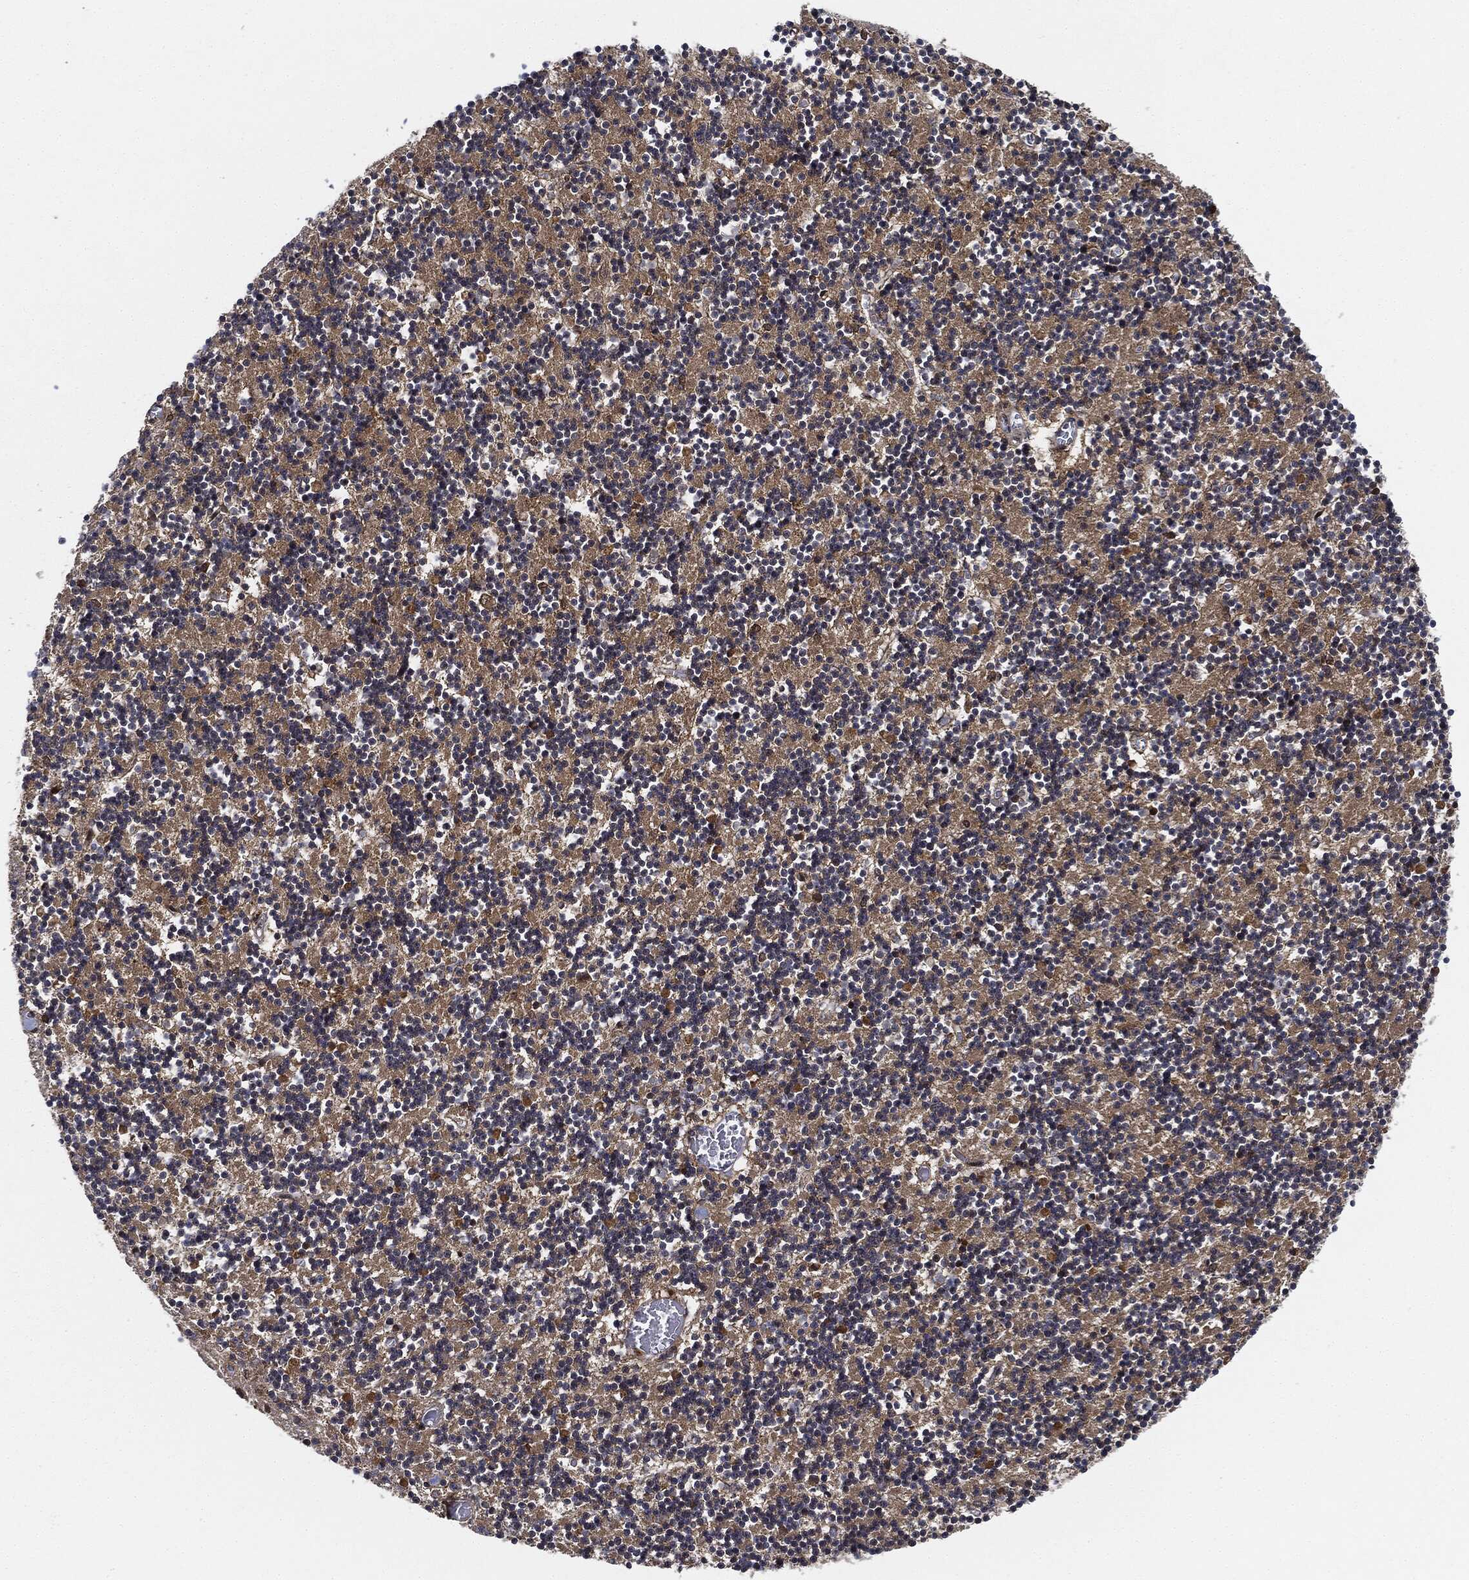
{"staining": {"intensity": "negative", "quantity": "none", "location": "none"}, "tissue": "cerebellum", "cell_type": "Cells in granular layer", "image_type": "normal", "snomed": [{"axis": "morphology", "description": "Normal tissue, NOS"}, {"axis": "topography", "description": "Cerebellum"}], "caption": "Immunohistochemical staining of unremarkable cerebellum shows no significant positivity in cells in granular layer.", "gene": "RNASEL", "patient": {"sex": "female", "age": 64}}